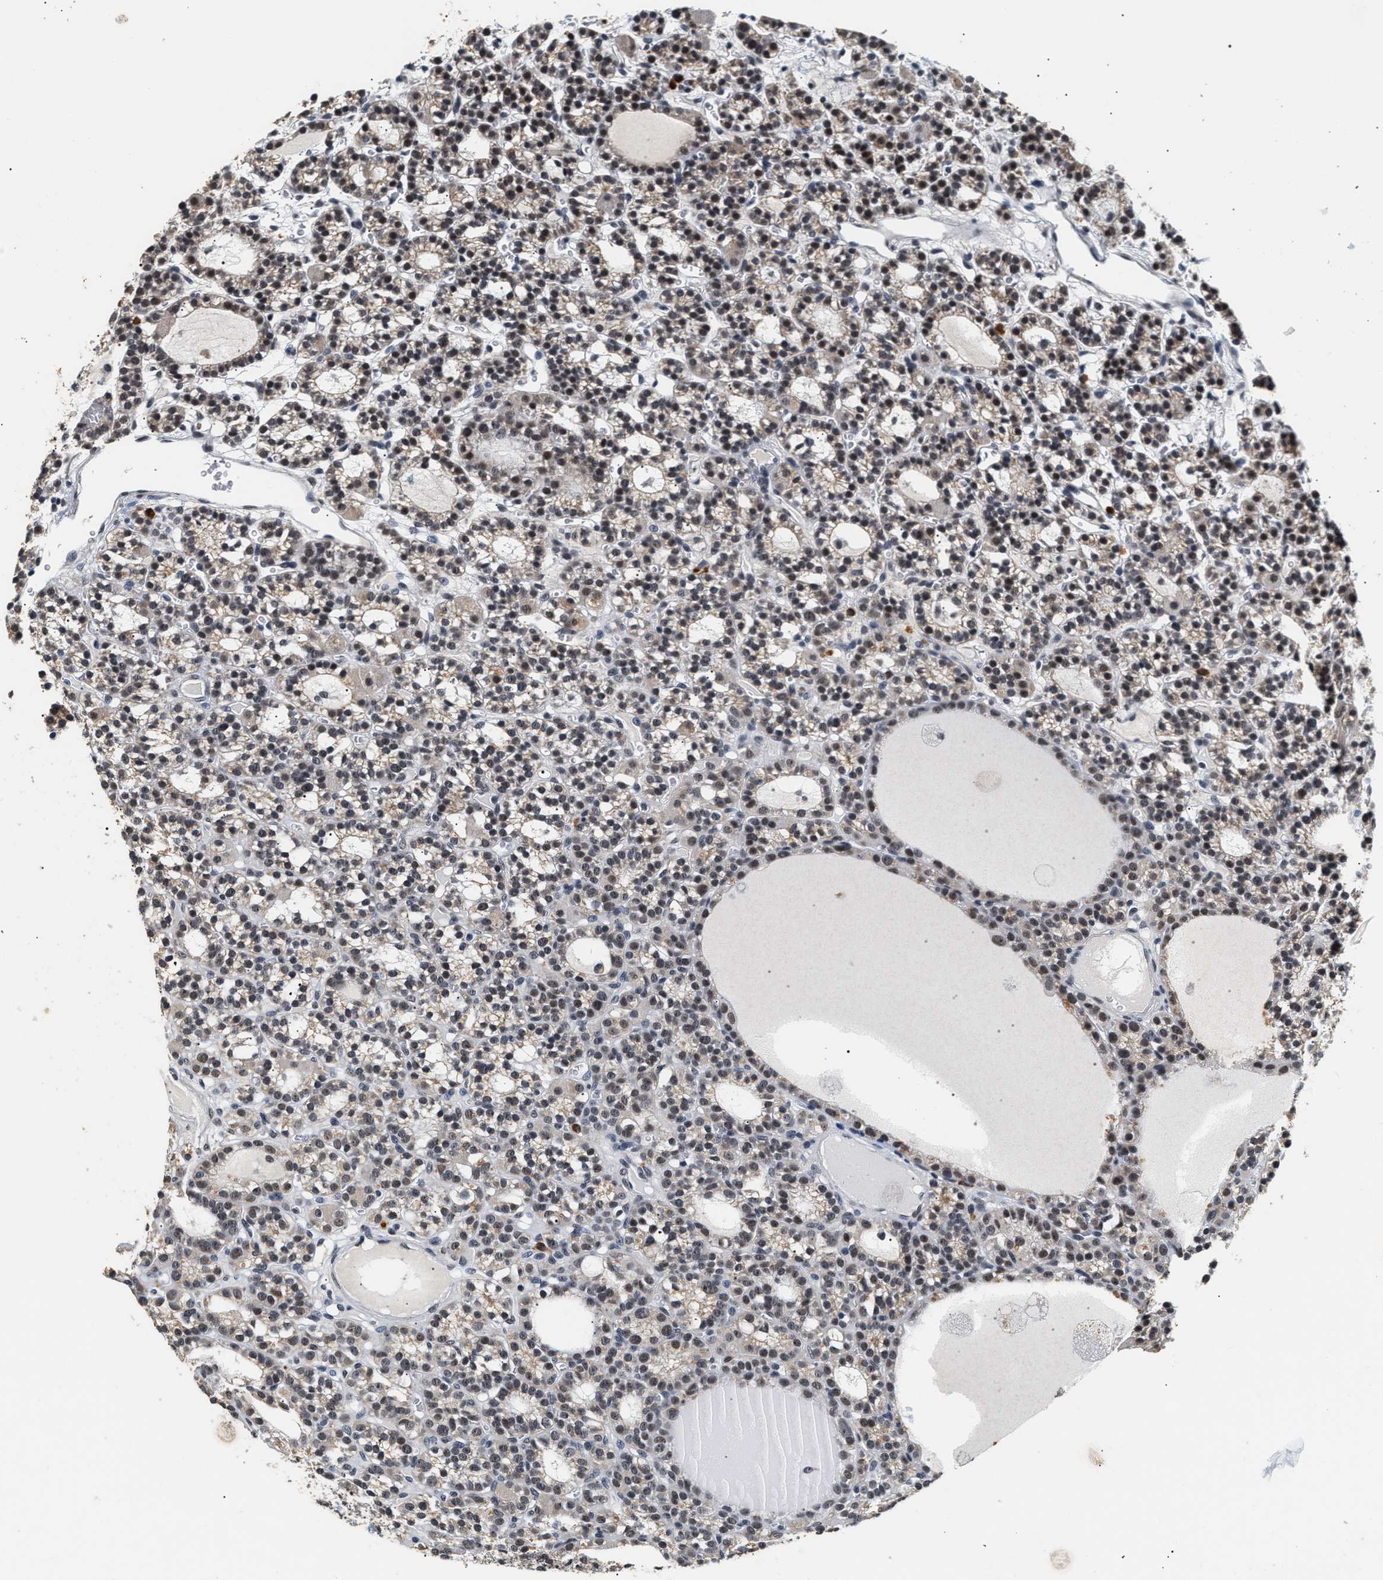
{"staining": {"intensity": "weak", "quantity": "25%-75%", "location": "cytoplasmic/membranous,nuclear"}, "tissue": "parathyroid gland", "cell_type": "Glandular cells", "image_type": "normal", "snomed": [{"axis": "morphology", "description": "Normal tissue, NOS"}, {"axis": "morphology", "description": "Adenoma, NOS"}, {"axis": "topography", "description": "Parathyroid gland"}], "caption": "Immunohistochemical staining of benign human parathyroid gland exhibits weak cytoplasmic/membranous,nuclear protein staining in about 25%-75% of glandular cells. The protein of interest is stained brown, and the nuclei are stained in blue (DAB (3,3'-diaminobenzidine) IHC with brightfield microscopy, high magnification).", "gene": "THOC1", "patient": {"sex": "female", "age": 58}}